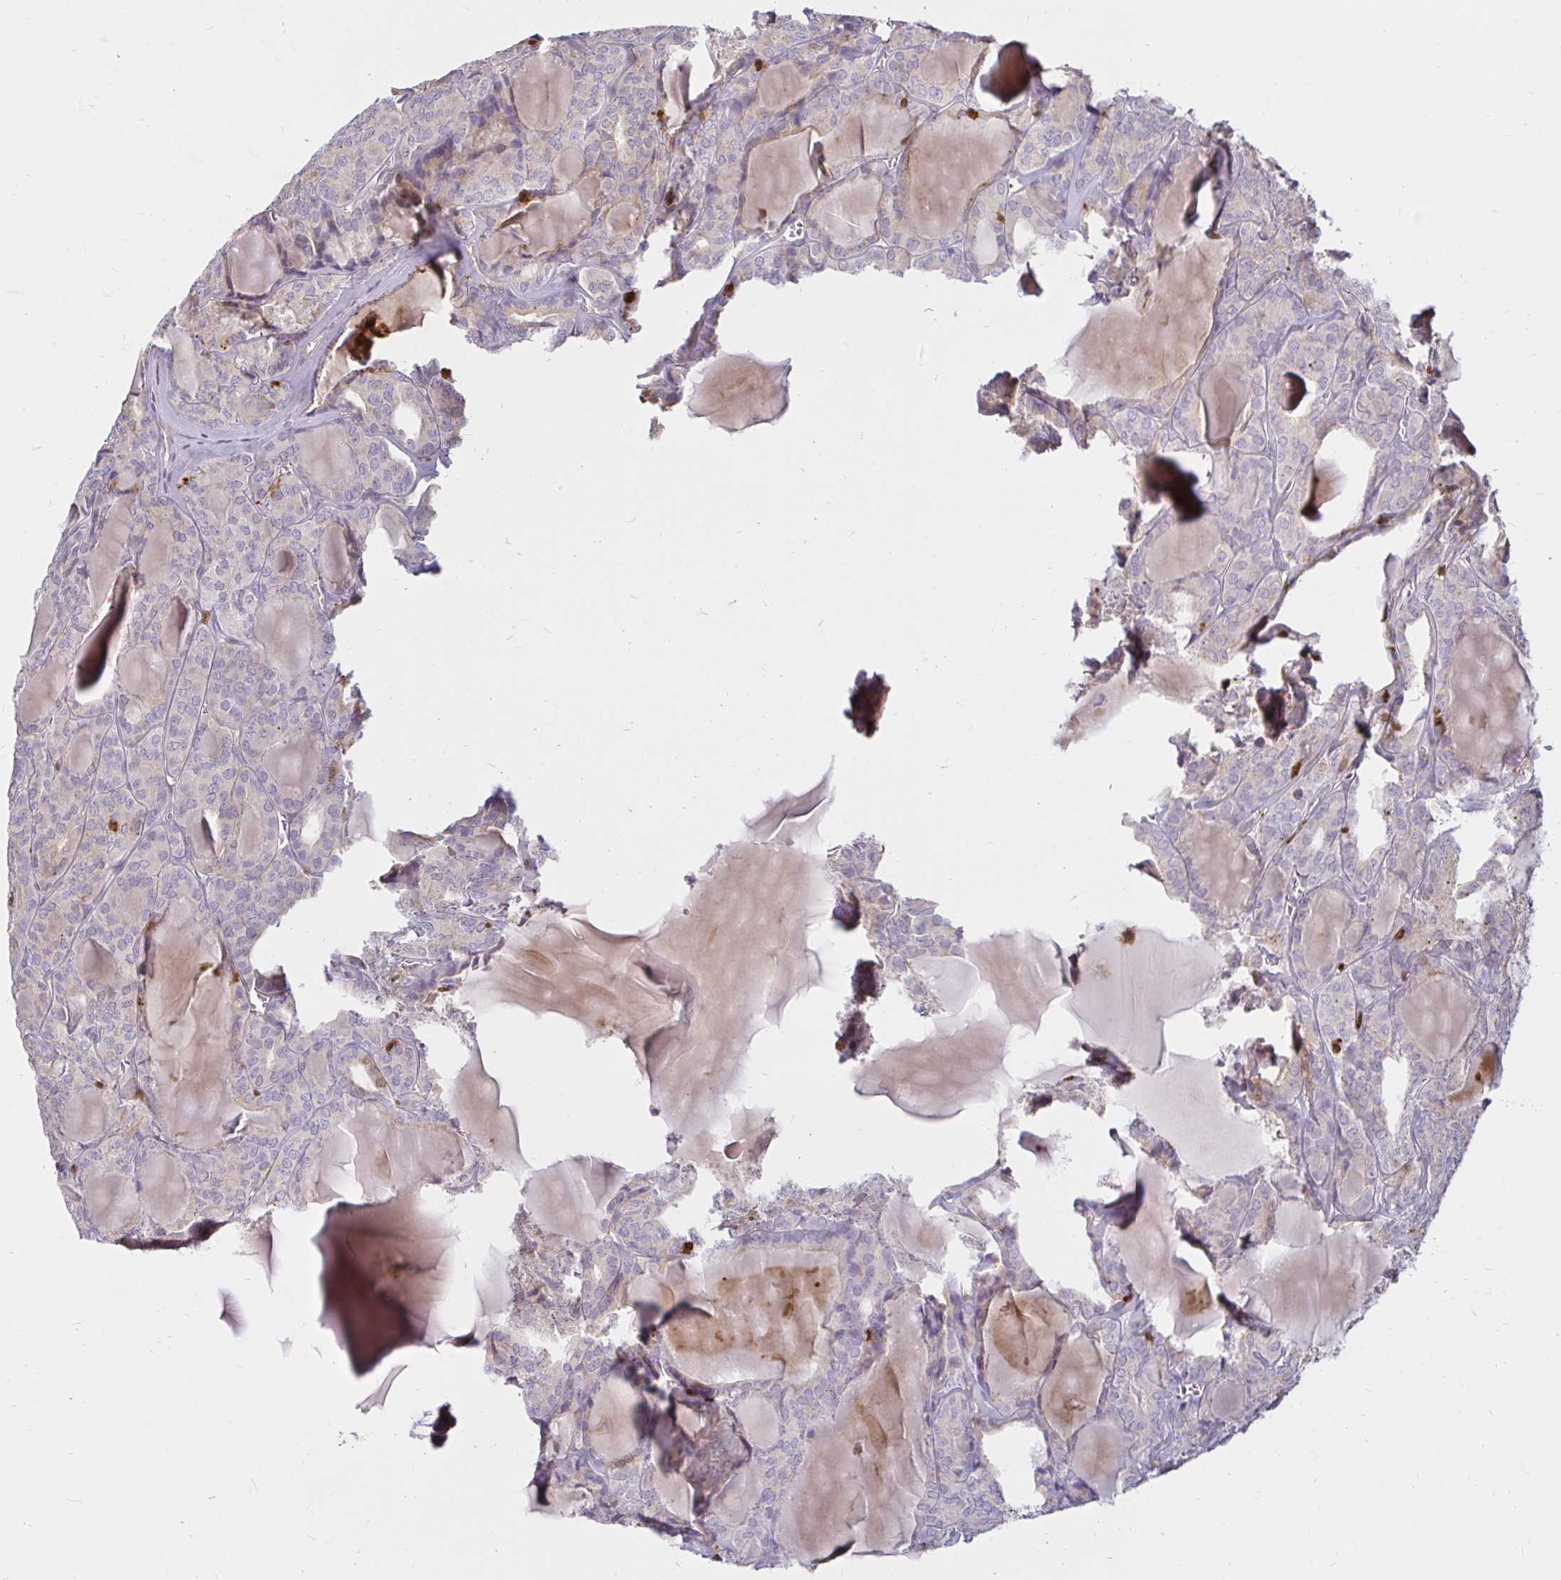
{"staining": {"intensity": "negative", "quantity": "none", "location": "none"}, "tissue": "thyroid cancer", "cell_type": "Tumor cells", "image_type": "cancer", "snomed": [{"axis": "morphology", "description": "Follicular adenoma carcinoma, NOS"}, {"axis": "topography", "description": "Thyroid gland"}], "caption": "A micrograph of follicular adenoma carcinoma (thyroid) stained for a protein displays no brown staining in tumor cells. (DAB (3,3'-diaminobenzidine) IHC, high magnification).", "gene": "PYCARD", "patient": {"sex": "male", "age": 74}}